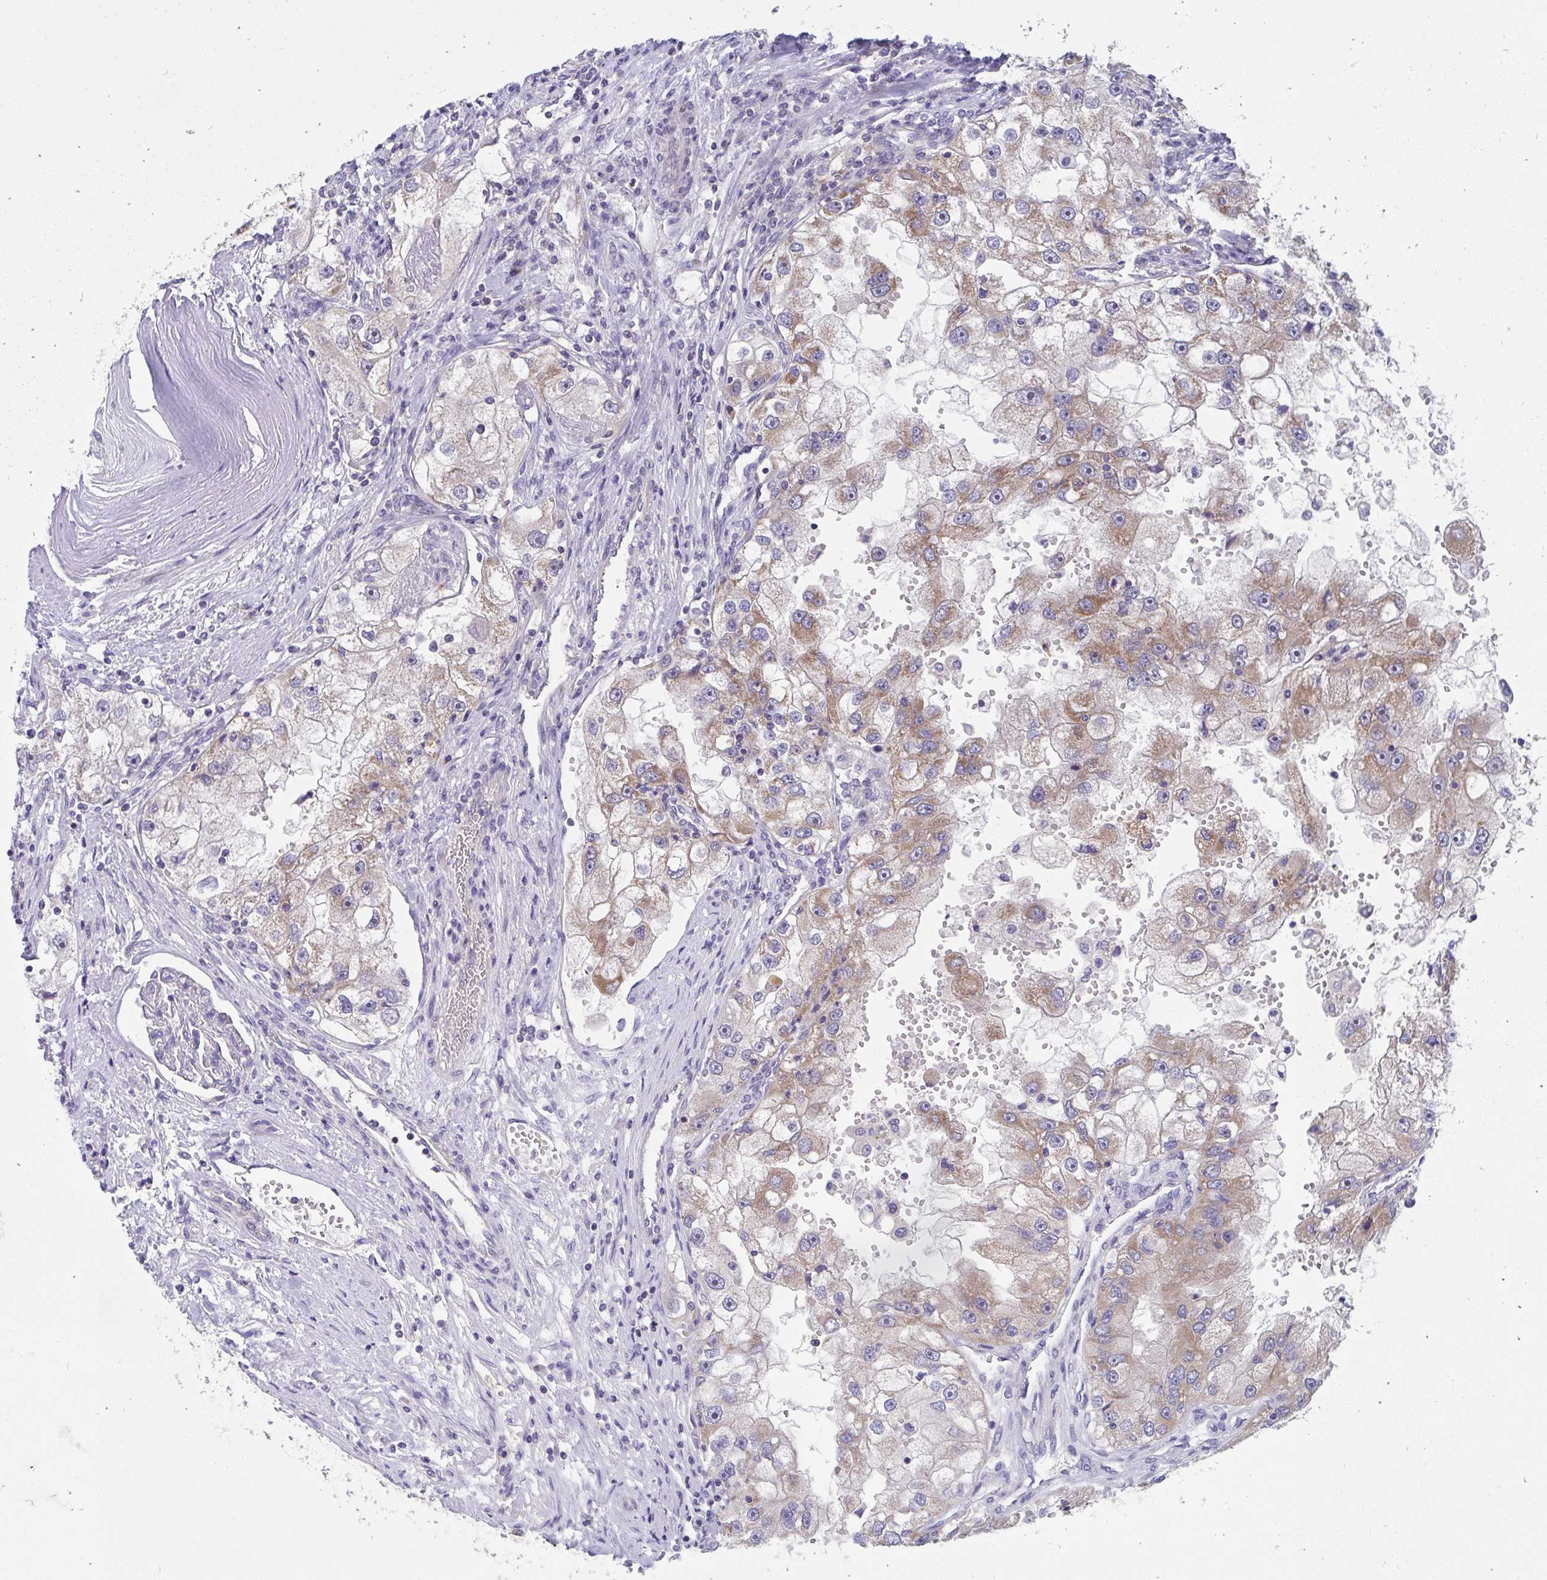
{"staining": {"intensity": "moderate", "quantity": "25%-75%", "location": "cytoplasmic/membranous"}, "tissue": "renal cancer", "cell_type": "Tumor cells", "image_type": "cancer", "snomed": [{"axis": "morphology", "description": "Adenocarcinoma, NOS"}, {"axis": "topography", "description": "Kidney"}], "caption": "The photomicrograph demonstrates immunohistochemical staining of renal adenocarcinoma. There is moderate cytoplasmic/membranous positivity is appreciated in approximately 25%-75% of tumor cells.", "gene": "FHIP1B", "patient": {"sex": "male", "age": 63}}